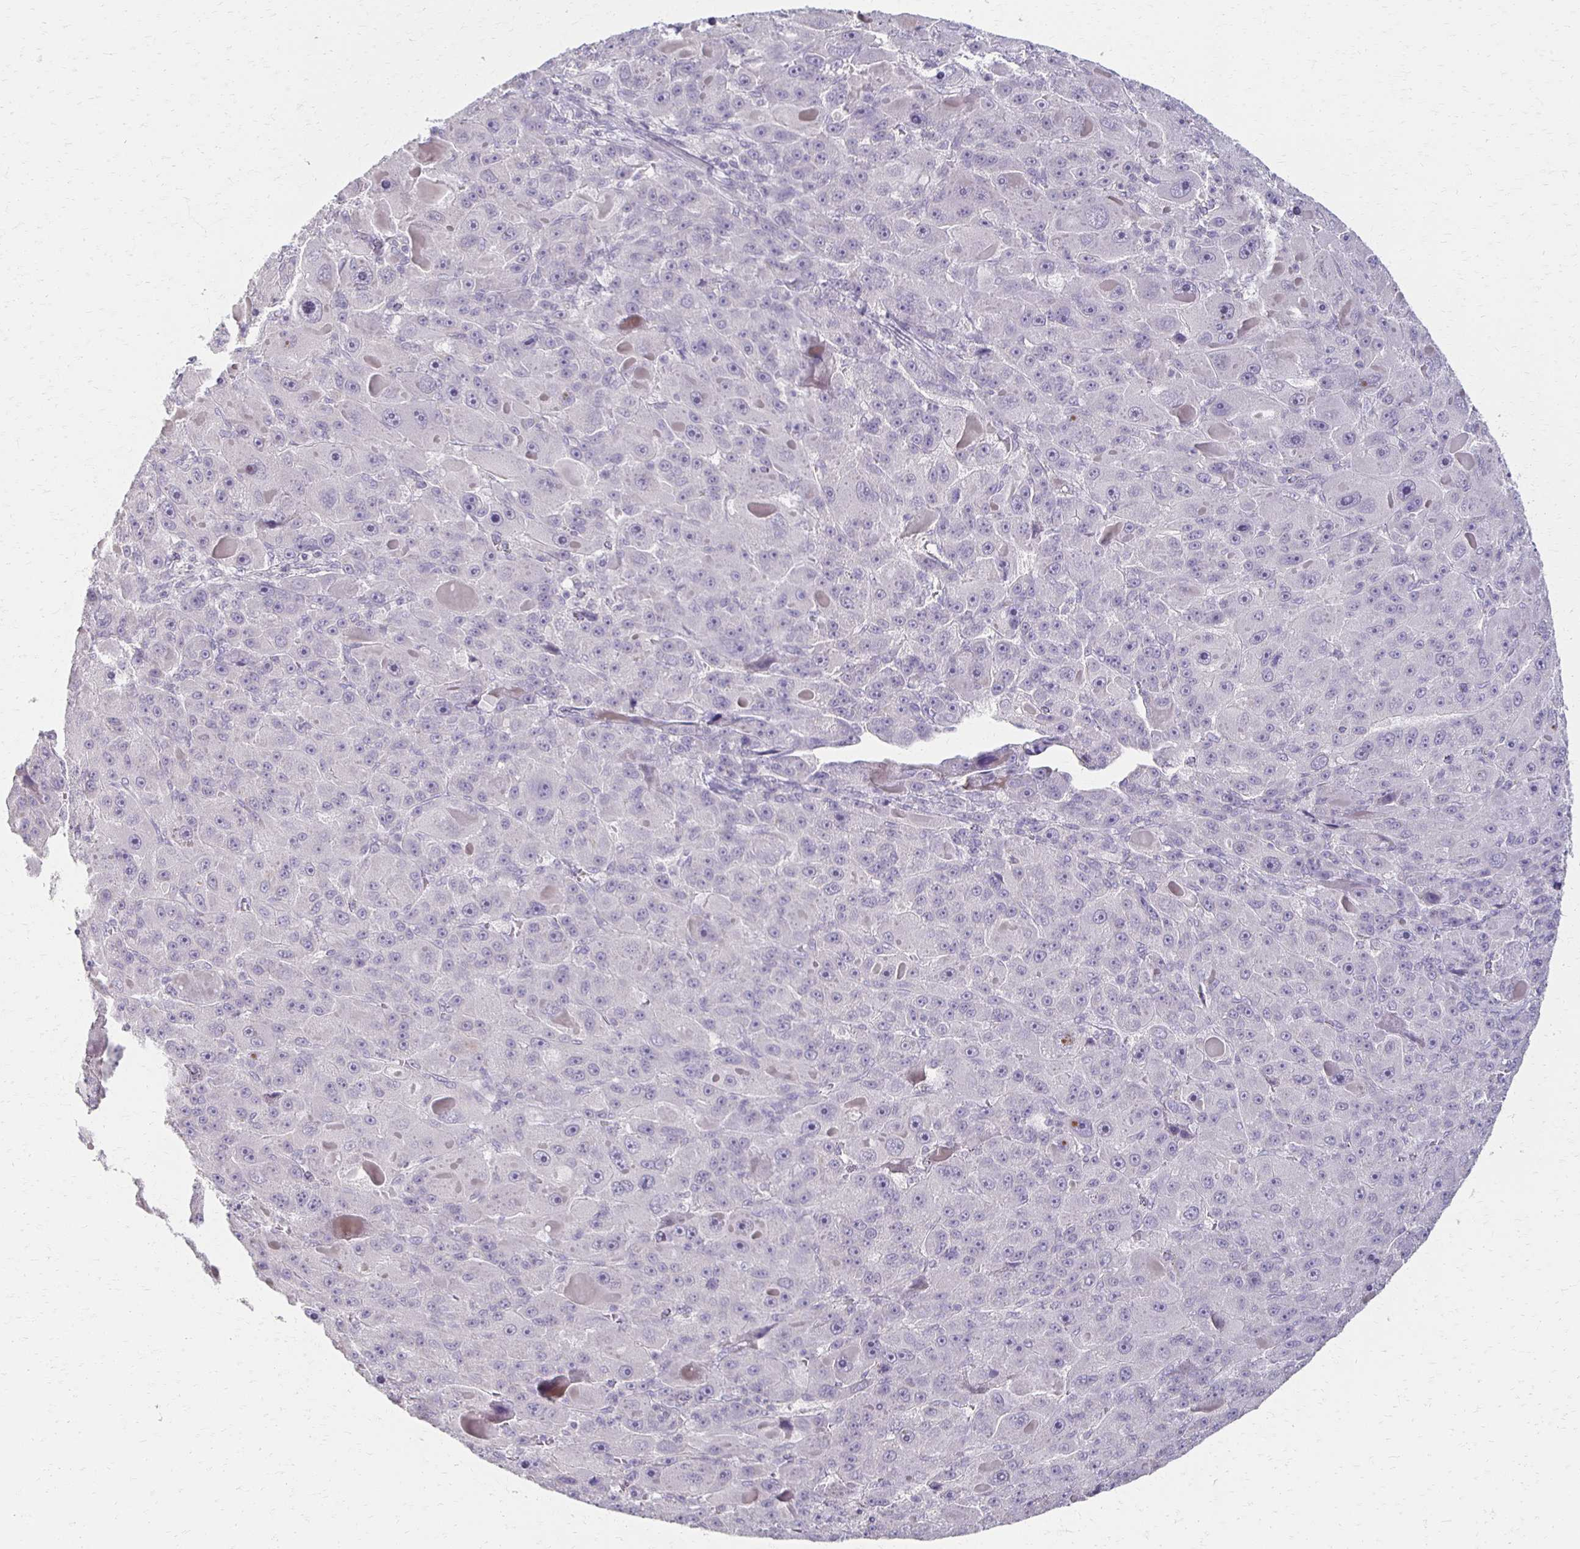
{"staining": {"intensity": "negative", "quantity": "none", "location": "none"}, "tissue": "liver cancer", "cell_type": "Tumor cells", "image_type": "cancer", "snomed": [{"axis": "morphology", "description": "Carcinoma, Hepatocellular, NOS"}, {"axis": "topography", "description": "Liver"}], "caption": "Tumor cells are negative for brown protein staining in liver cancer (hepatocellular carcinoma). (Immunohistochemistry (ihc), brightfield microscopy, high magnification).", "gene": "FOXO4", "patient": {"sex": "male", "age": 76}}